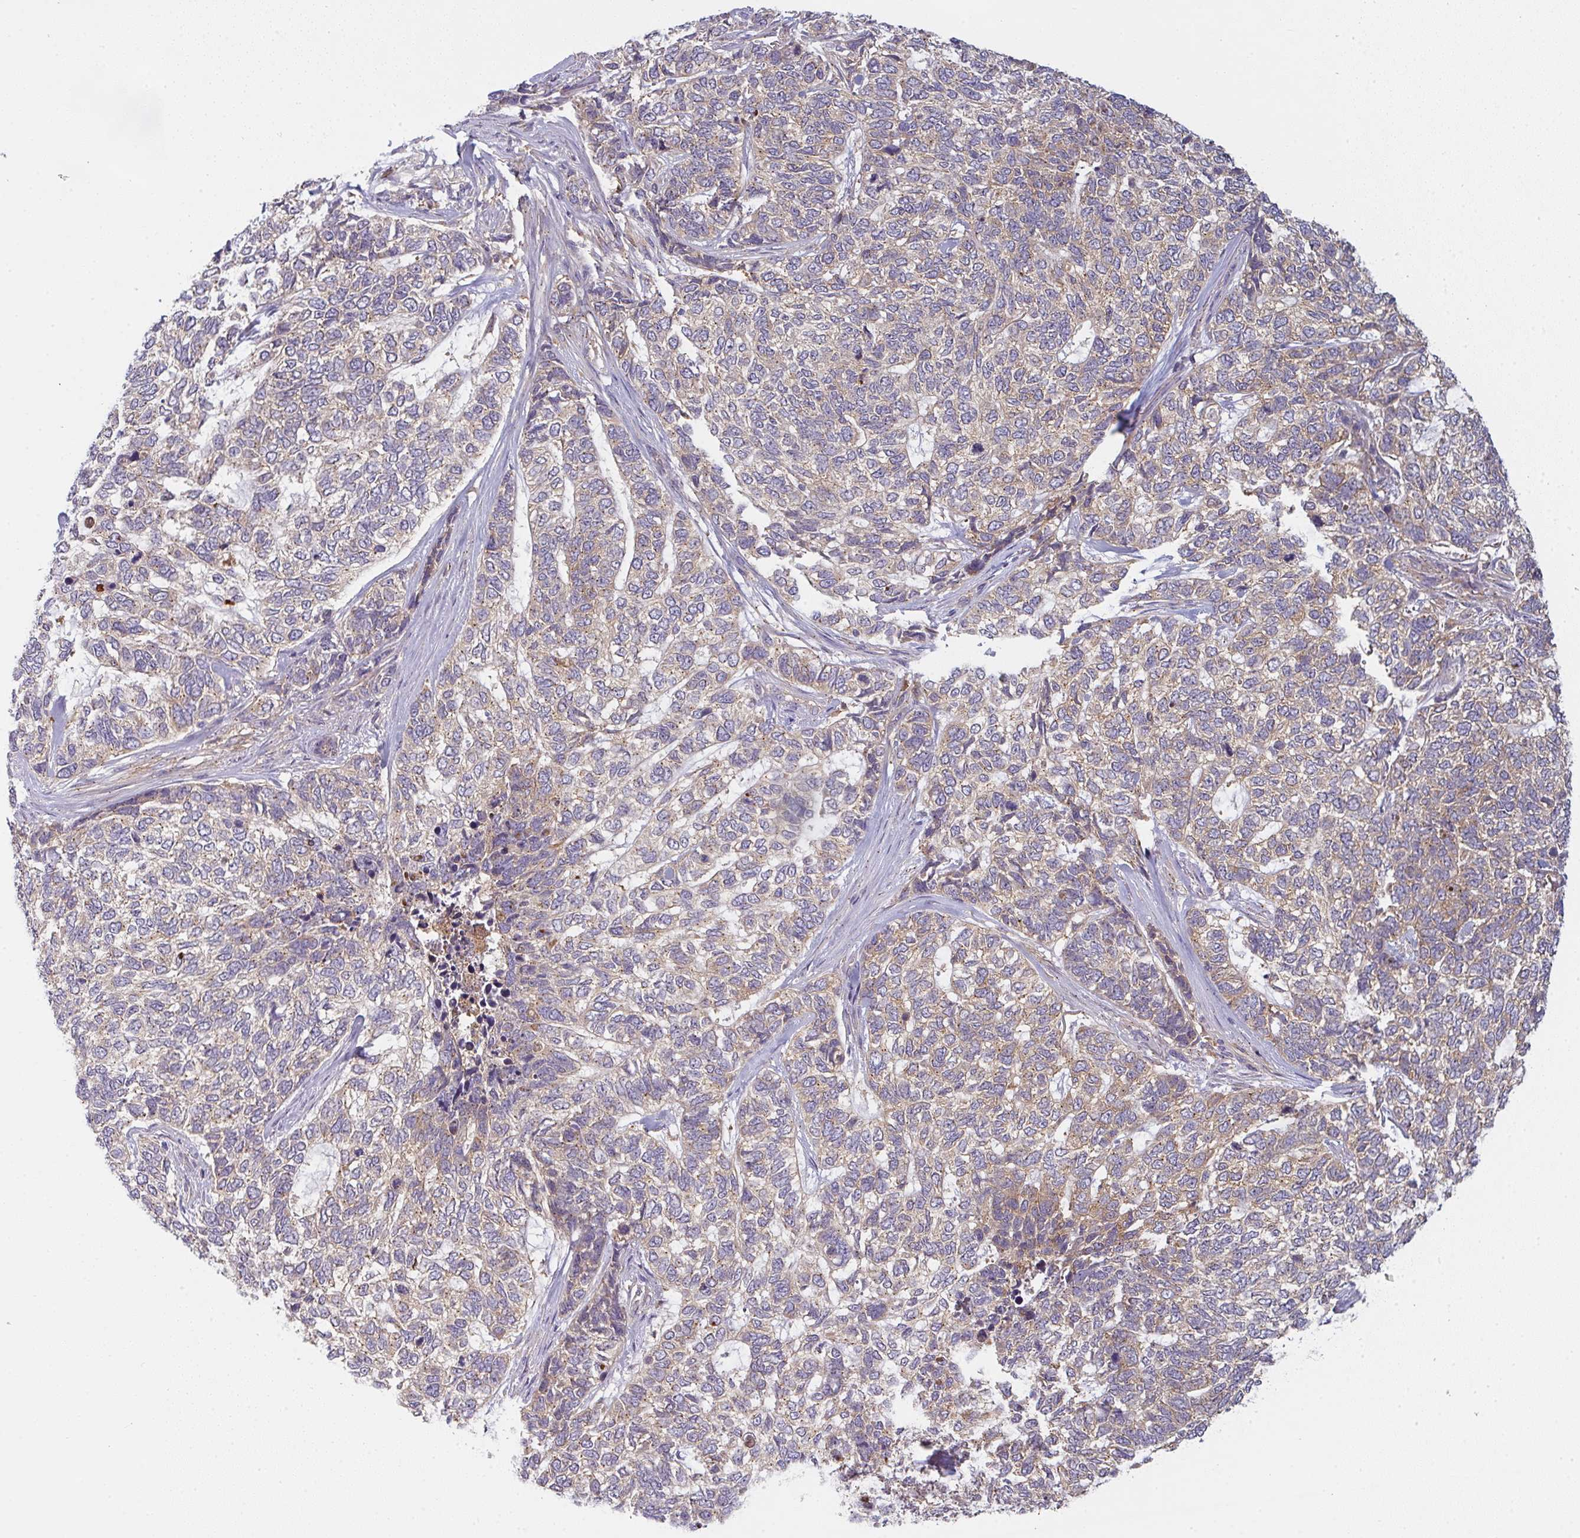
{"staining": {"intensity": "weak", "quantity": "25%-75%", "location": "cytoplasmic/membranous"}, "tissue": "skin cancer", "cell_type": "Tumor cells", "image_type": "cancer", "snomed": [{"axis": "morphology", "description": "Basal cell carcinoma"}, {"axis": "topography", "description": "Skin"}], "caption": "High-magnification brightfield microscopy of skin cancer stained with DAB (3,3'-diaminobenzidine) (brown) and counterstained with hematoxylin (blue). tumor cells exhibit weak cytoplasmic/membranous staining is seen in approximately25%-75% of cells. Using DAB (3,3'-diaminobenzidine) (brown) and hematoxylin (blue) stains, captured at high magnification using brightfield microscopy.", "gene": "SNX5", "patient": {"sex": "female", "age": 65}}